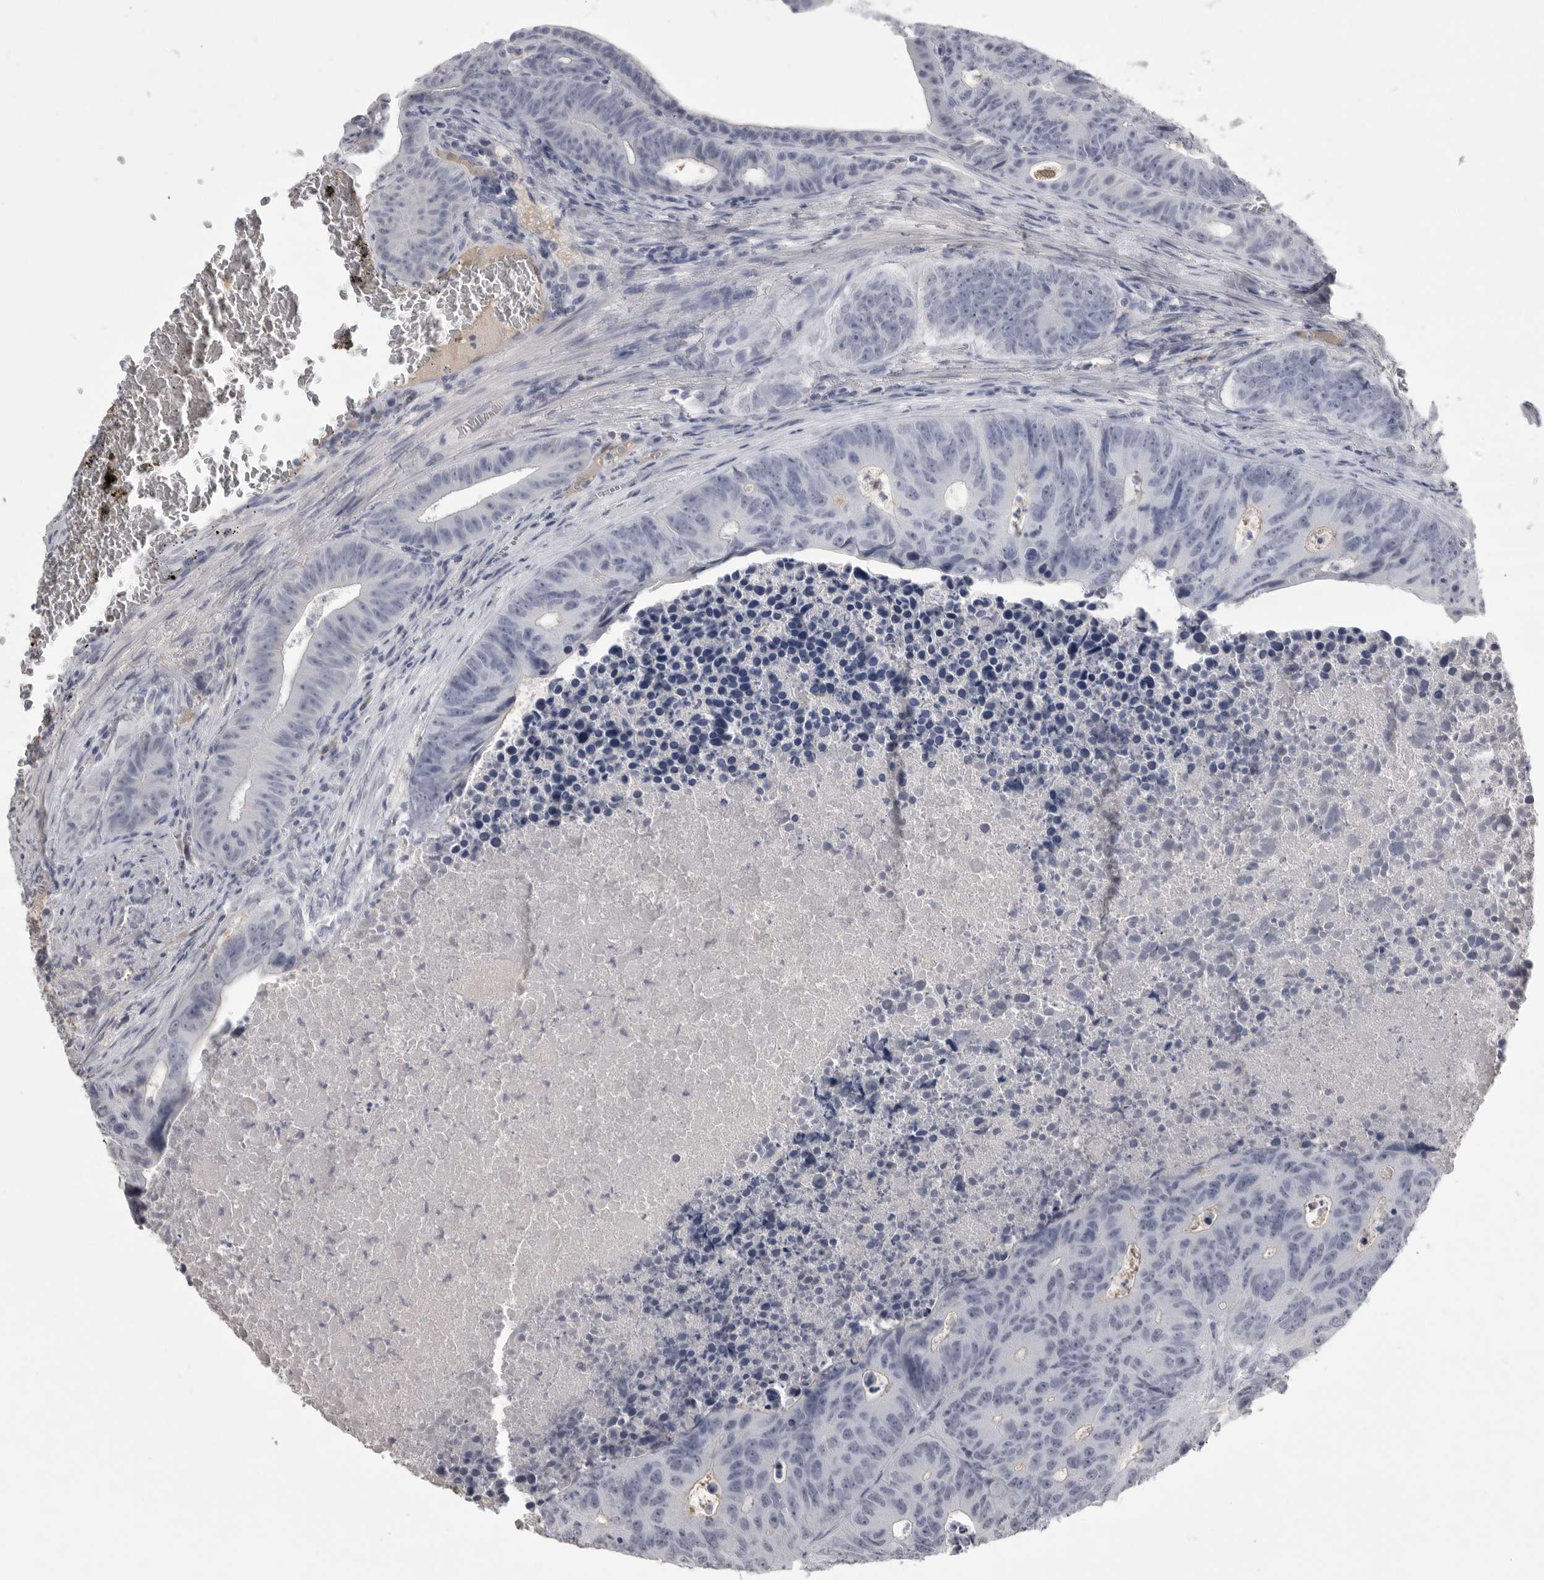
{"staining": {"intensity": "negative", "quantity": "none", "location": "none"}, "tissue": "colorectal cancer", "cell_type": "Tumor cells", "image_type": "cancer", "snomed": [{"axis": "morphology", "description": "Adenocarcinoma, NOS"}, {"axis": "topography", "description": "Colon"}], "caption": "Tumor cells are negative for brown protein staining in colorectal cancer.", "gene": "GNLY", "patient": {"sex": "male", "age": 87}}